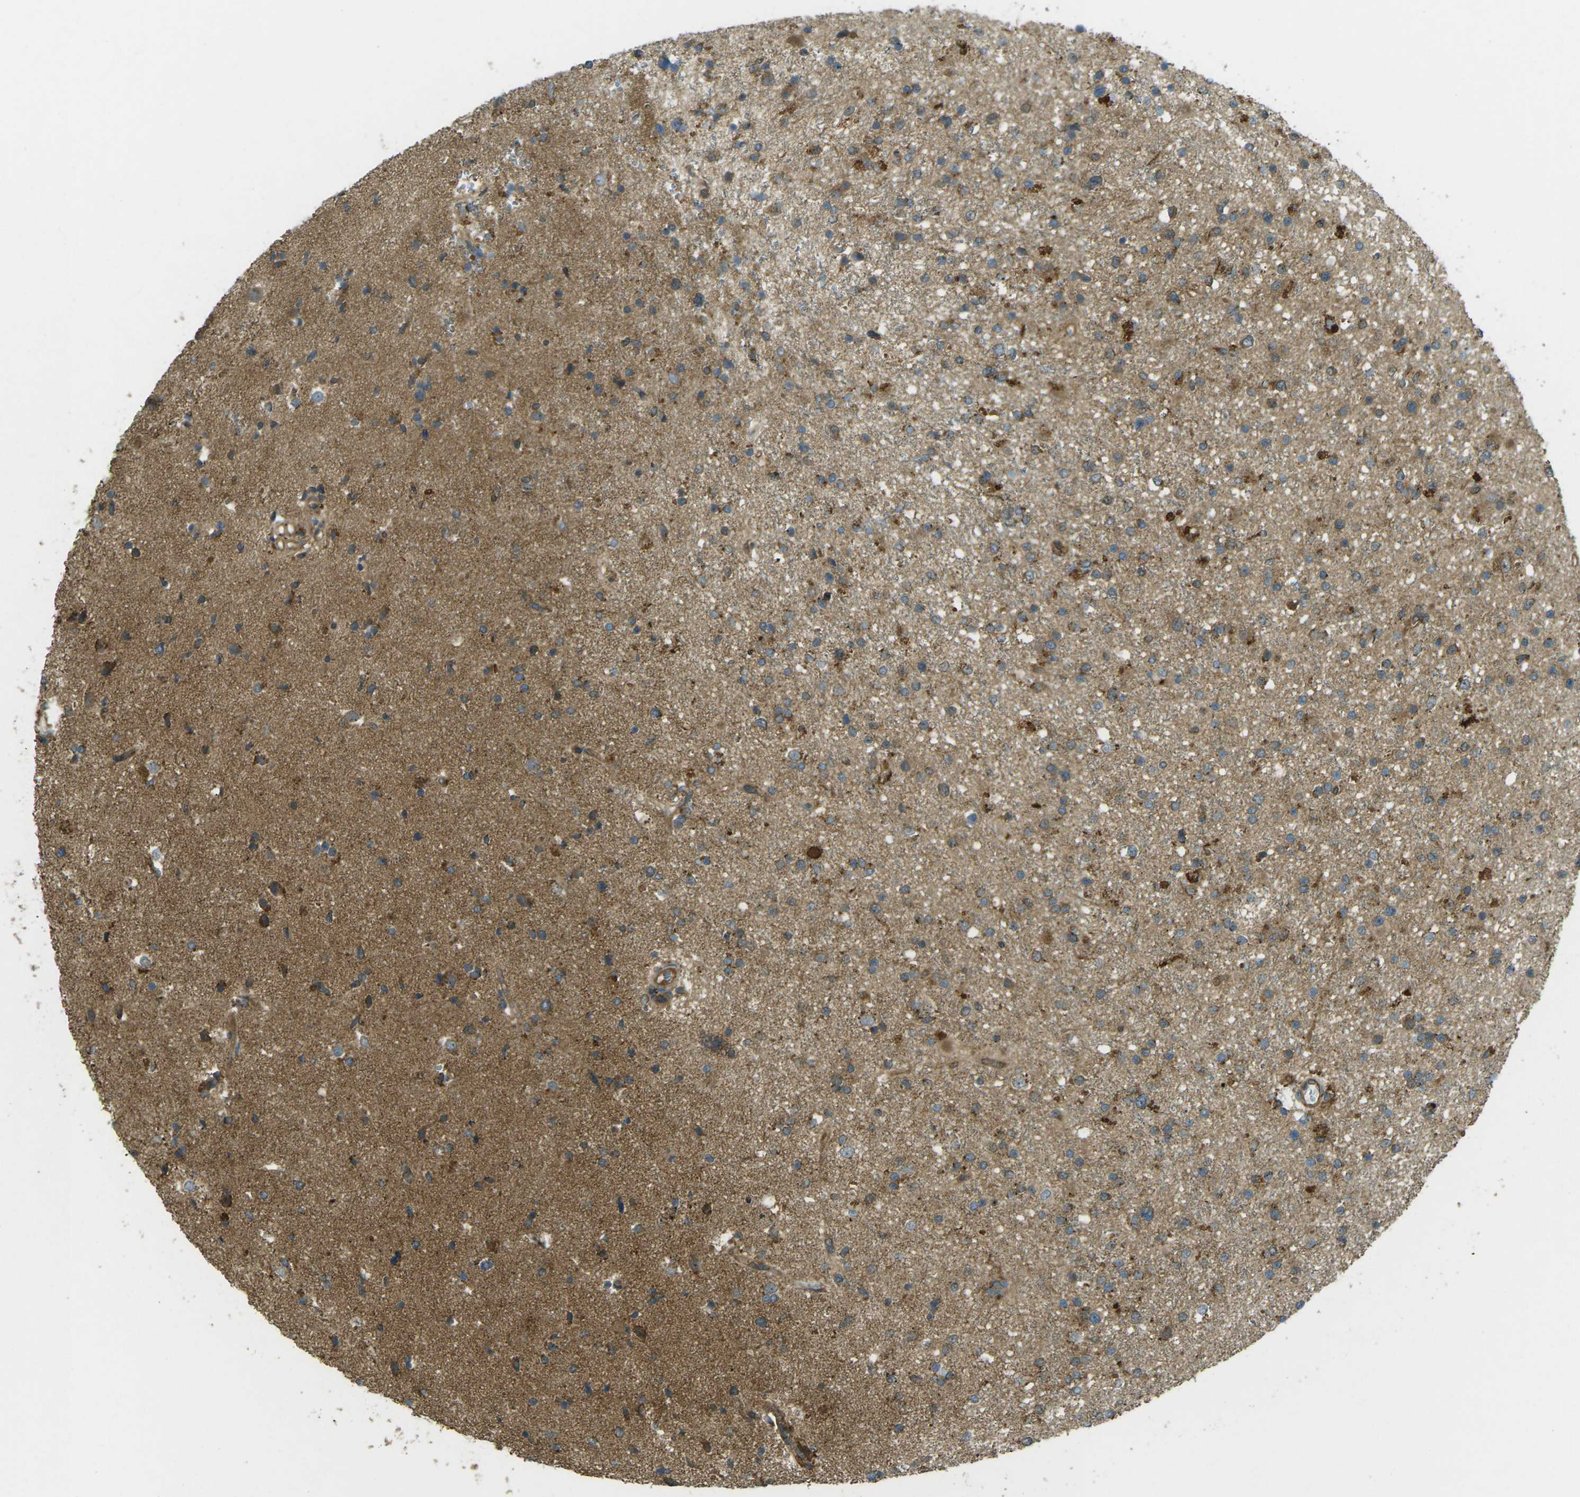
{"staining": {"intensity": "moderate", "quantity": "25%-75%", "location": "cytoplasmic/membranous"}, "tissue": "glioma", "cell_type": "Tumor cells", "image_type": "cancer", "snomed": [{"axis": "morphology", "description": "Glioma, malignant, High grade"}, {"axis": "topography", "description": "Brain"}], "caption": "Immunohistochemical staining of human high-grade glioma (malignant) shows moderate cytoplasmic/membranous protein positivity in about 25%-75% of tumor cells. (brown staining indicates protein expression, while blue staining denotes nuclei).", "gene": "CHMP3", "patient": {"sex": "male", "age": 33}}